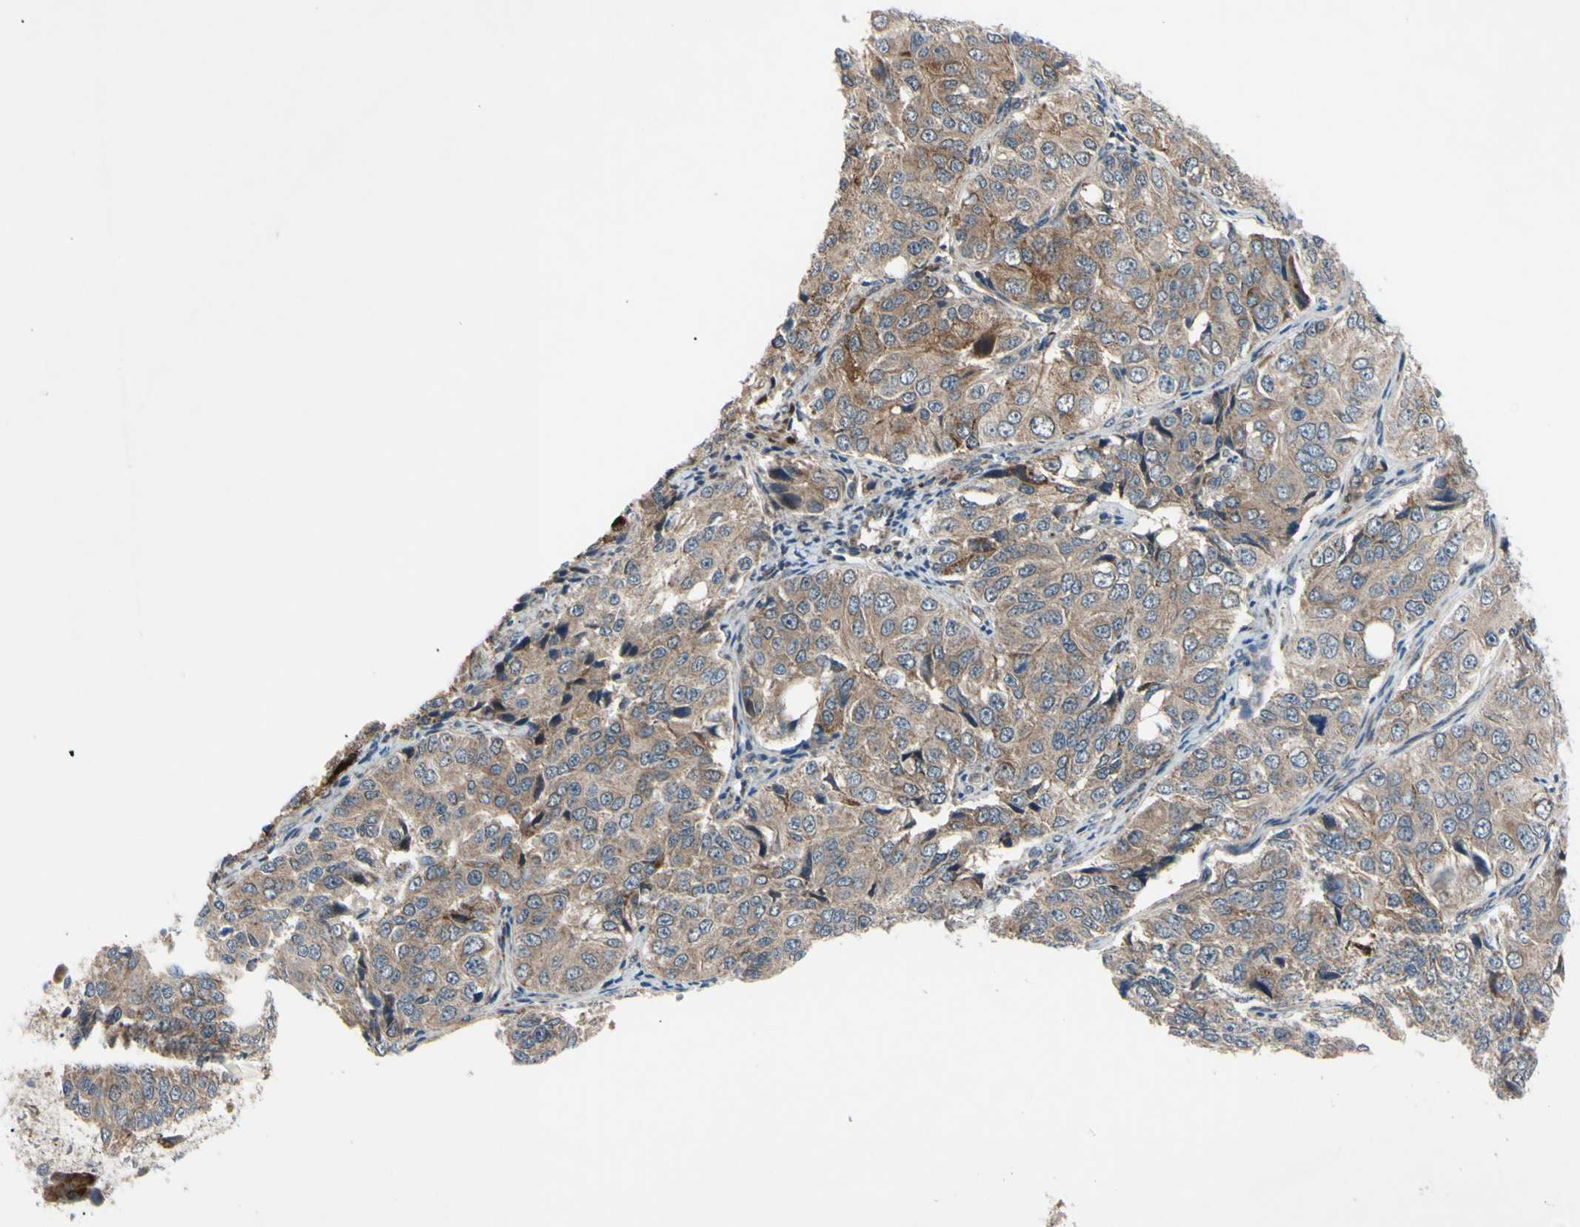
{"staining": {"intensity": "weak", "quantity": ">75%", "location": "cytoplasmic/membranous"}, "tissue": "ovarian cancer", "cell_type": "Tumor cells", "image_type": "cancer", "snomed": [{"axis": "morphology", "description": "Carcinoma, endometroid"}, {"axis": "topography", "description": "Ovary"}], "caption": "Human ovarian cancer stained with a protein marker reveals weak staining in tumor cells.", "gene": "SVIL", "patient": {"sex": "female", "age": 51}}